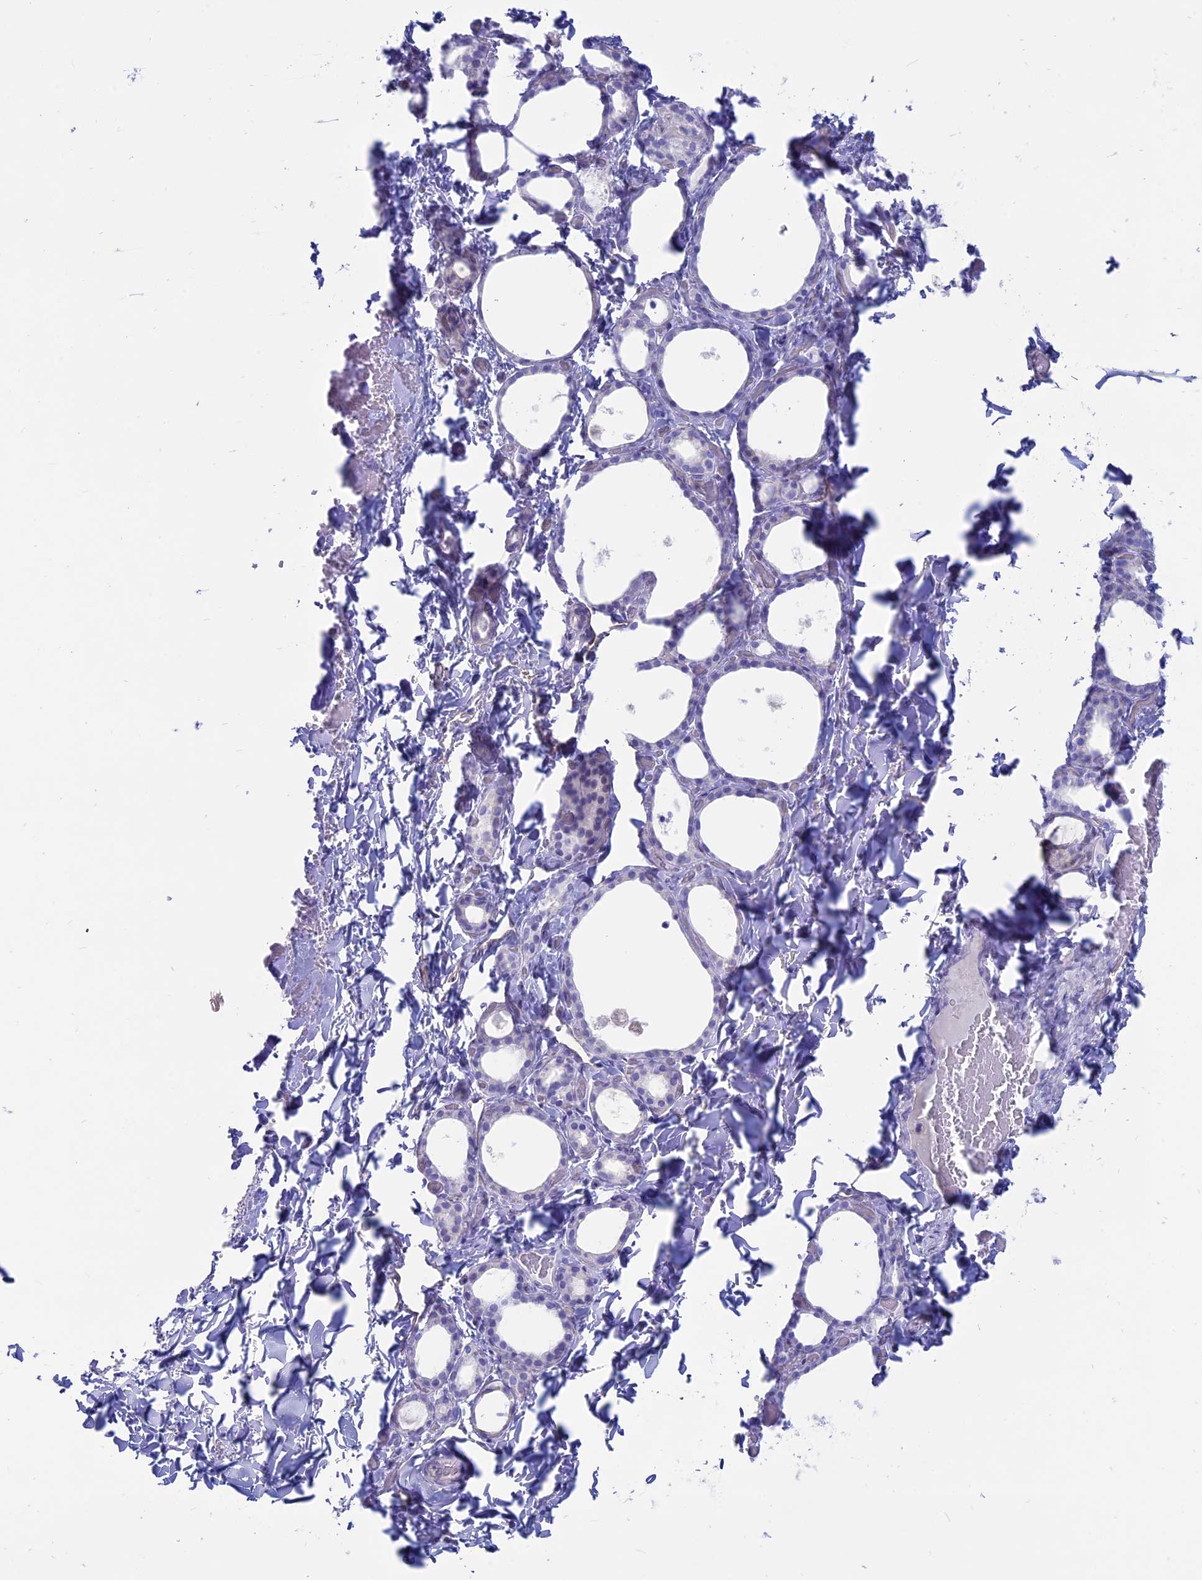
{"staining": {"intensity": "negative", "quantity": "none", "location": "none"}, "tissue": "thyroid gland", "cell_type": "Glandular cells", "image_type": "normal", "snomed": [{"axis": "morphology", "description": "Normal tissue, NOS"}, {"axis": "topography", "description": "Thyroid gland"}], "caption": "A histopathology image of thyroid gland stained for a protein displays no brown staining in glandular cells. (DAB immunohistochemistry (IHC), high magnification).", "gene": "OR2AE1", "patient": {"sex": "female", "age": 44}}